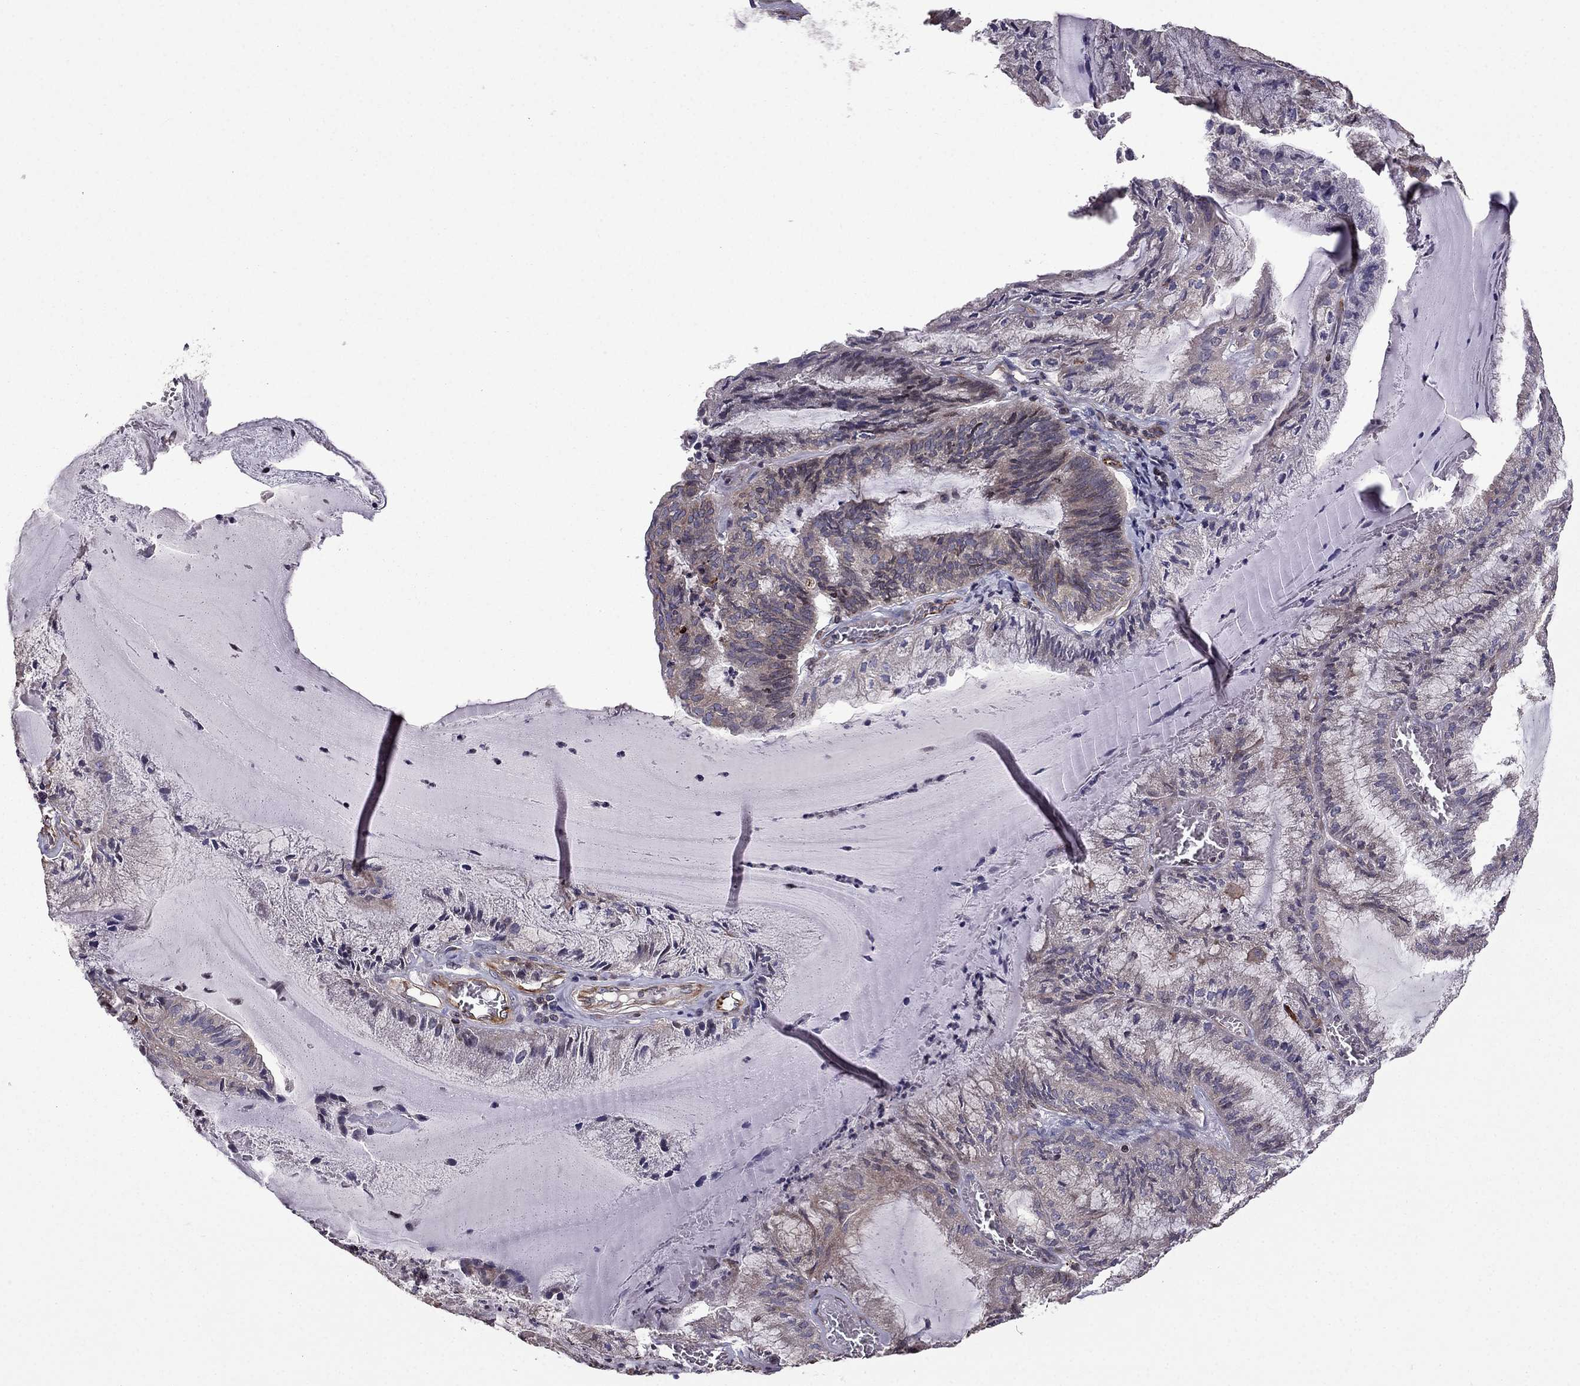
{"staining": {"intensity": "negative", "quantity": "none", "location": "none"}, "tissue": "endometrial cancer", "cell_type": "Tumor cells", "image_type": "cancer", "snomed": [{"axis": "morphology", "description": "Carcinoma, NOS"}, {"axis": "topography", "description": "Endometrium"}], "caption": "Immunohistochemical staining of human carcinoma (endometrial) reveals no significant staining in tumor cells. (Stains: DAB immunohistochemistry (IHC) with hematoxylin counter stain, Microscopy: brightfield microscopy at high magnification).", "gene": "CDC42BPA", "patient": {"sex": "female", "age": 62}}